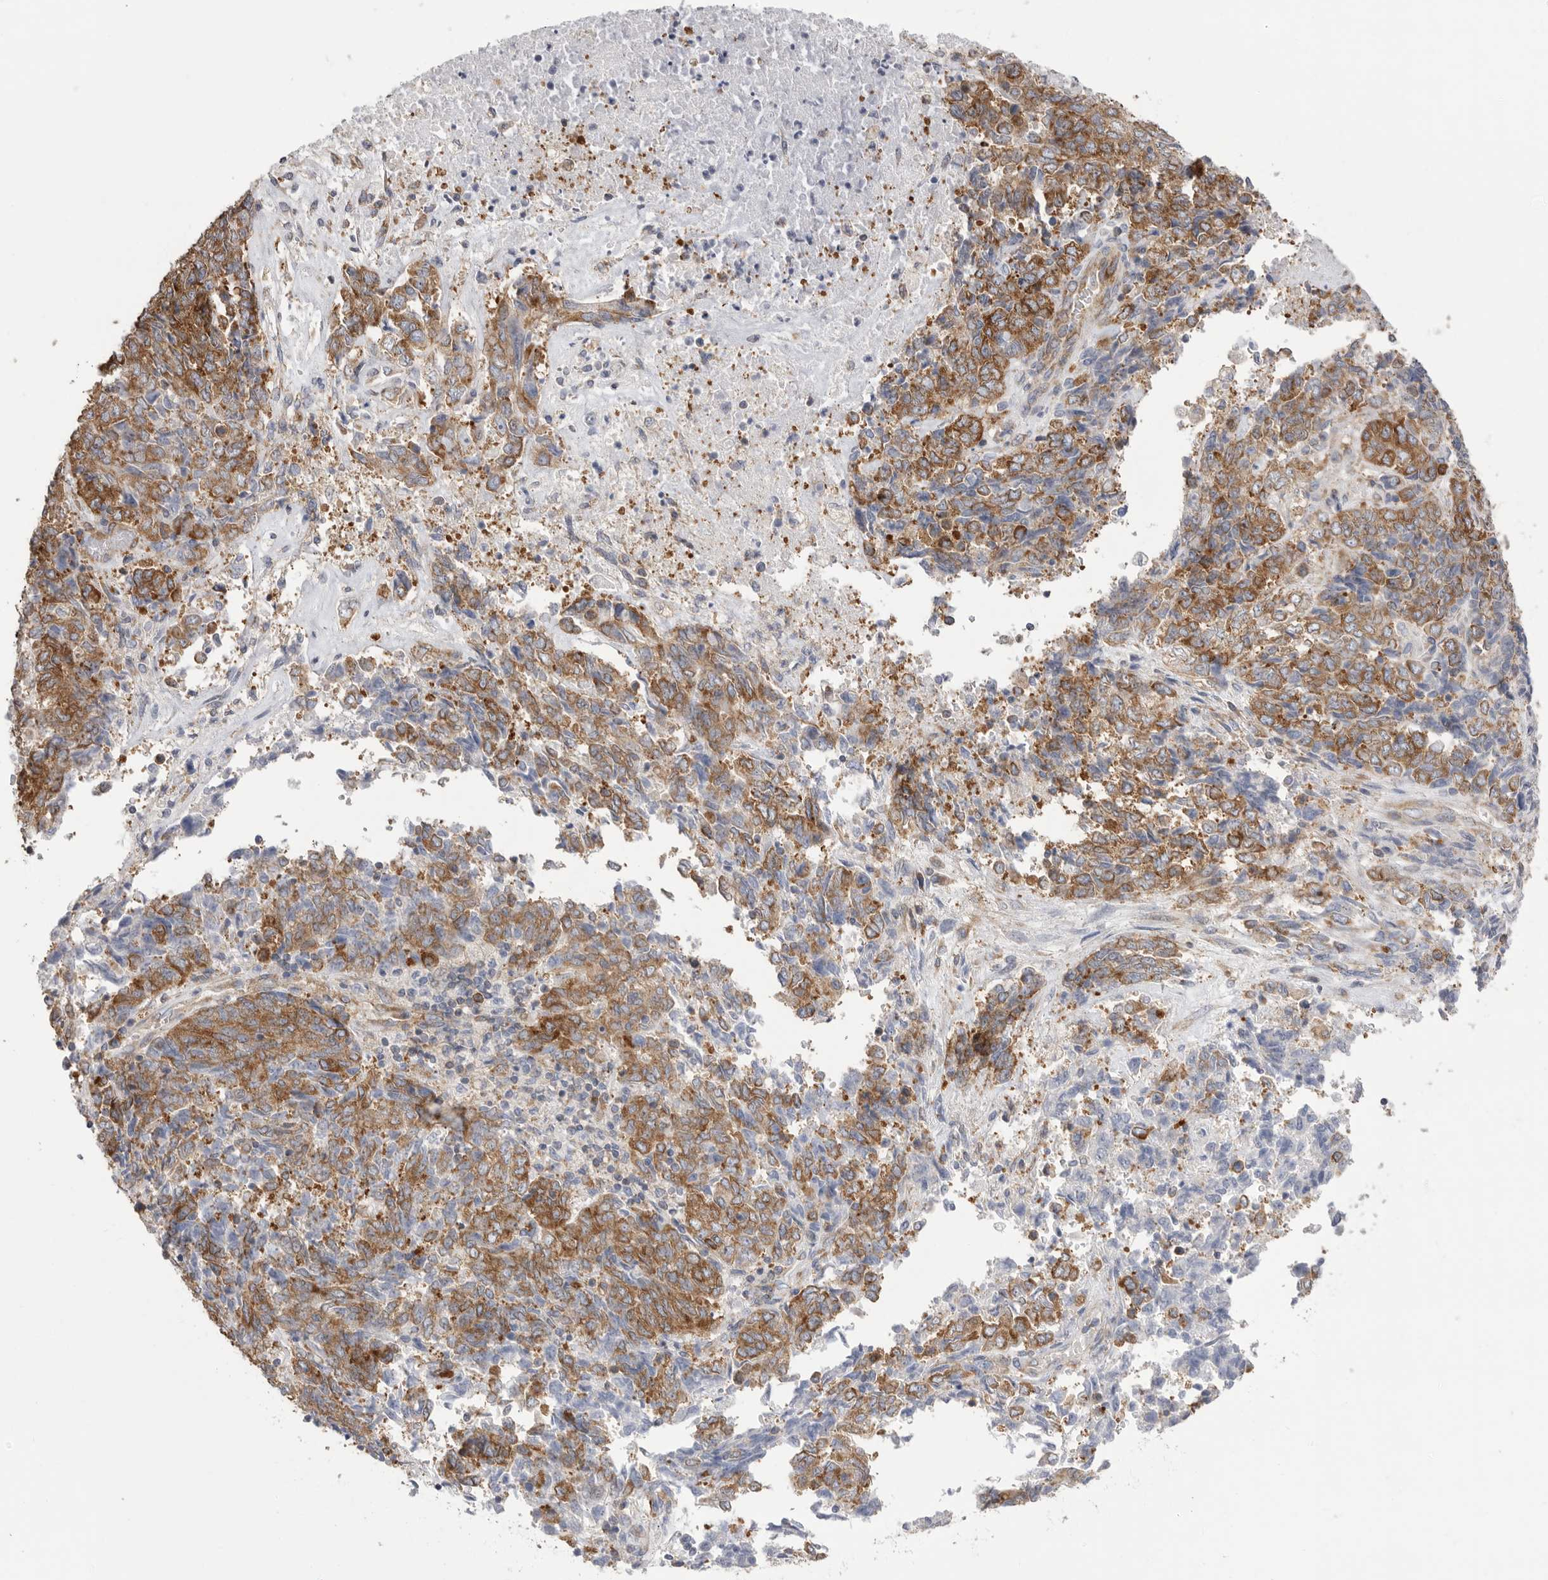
{"staining": {"intensity": "moderate", "quantity": ">75%", "location": "cytoplasmic/membranous"}, "tissue": "endometrial cancer", "cell_type": "Tumor cells", "image_type": "cancer", "snomed": [{"axis": "morphology", "description": "Adenocarcinoma, NOS"}, {"axis": "topography", "description": "Endometrium"}], "caption": "Tumor cells display medium levels of moderate cytoplasmic/membranous positivity in approximately >75% of cells in endometrial cancer.", "gene": "SERBP1", "patient": {"sex": "female", "age": 80}}